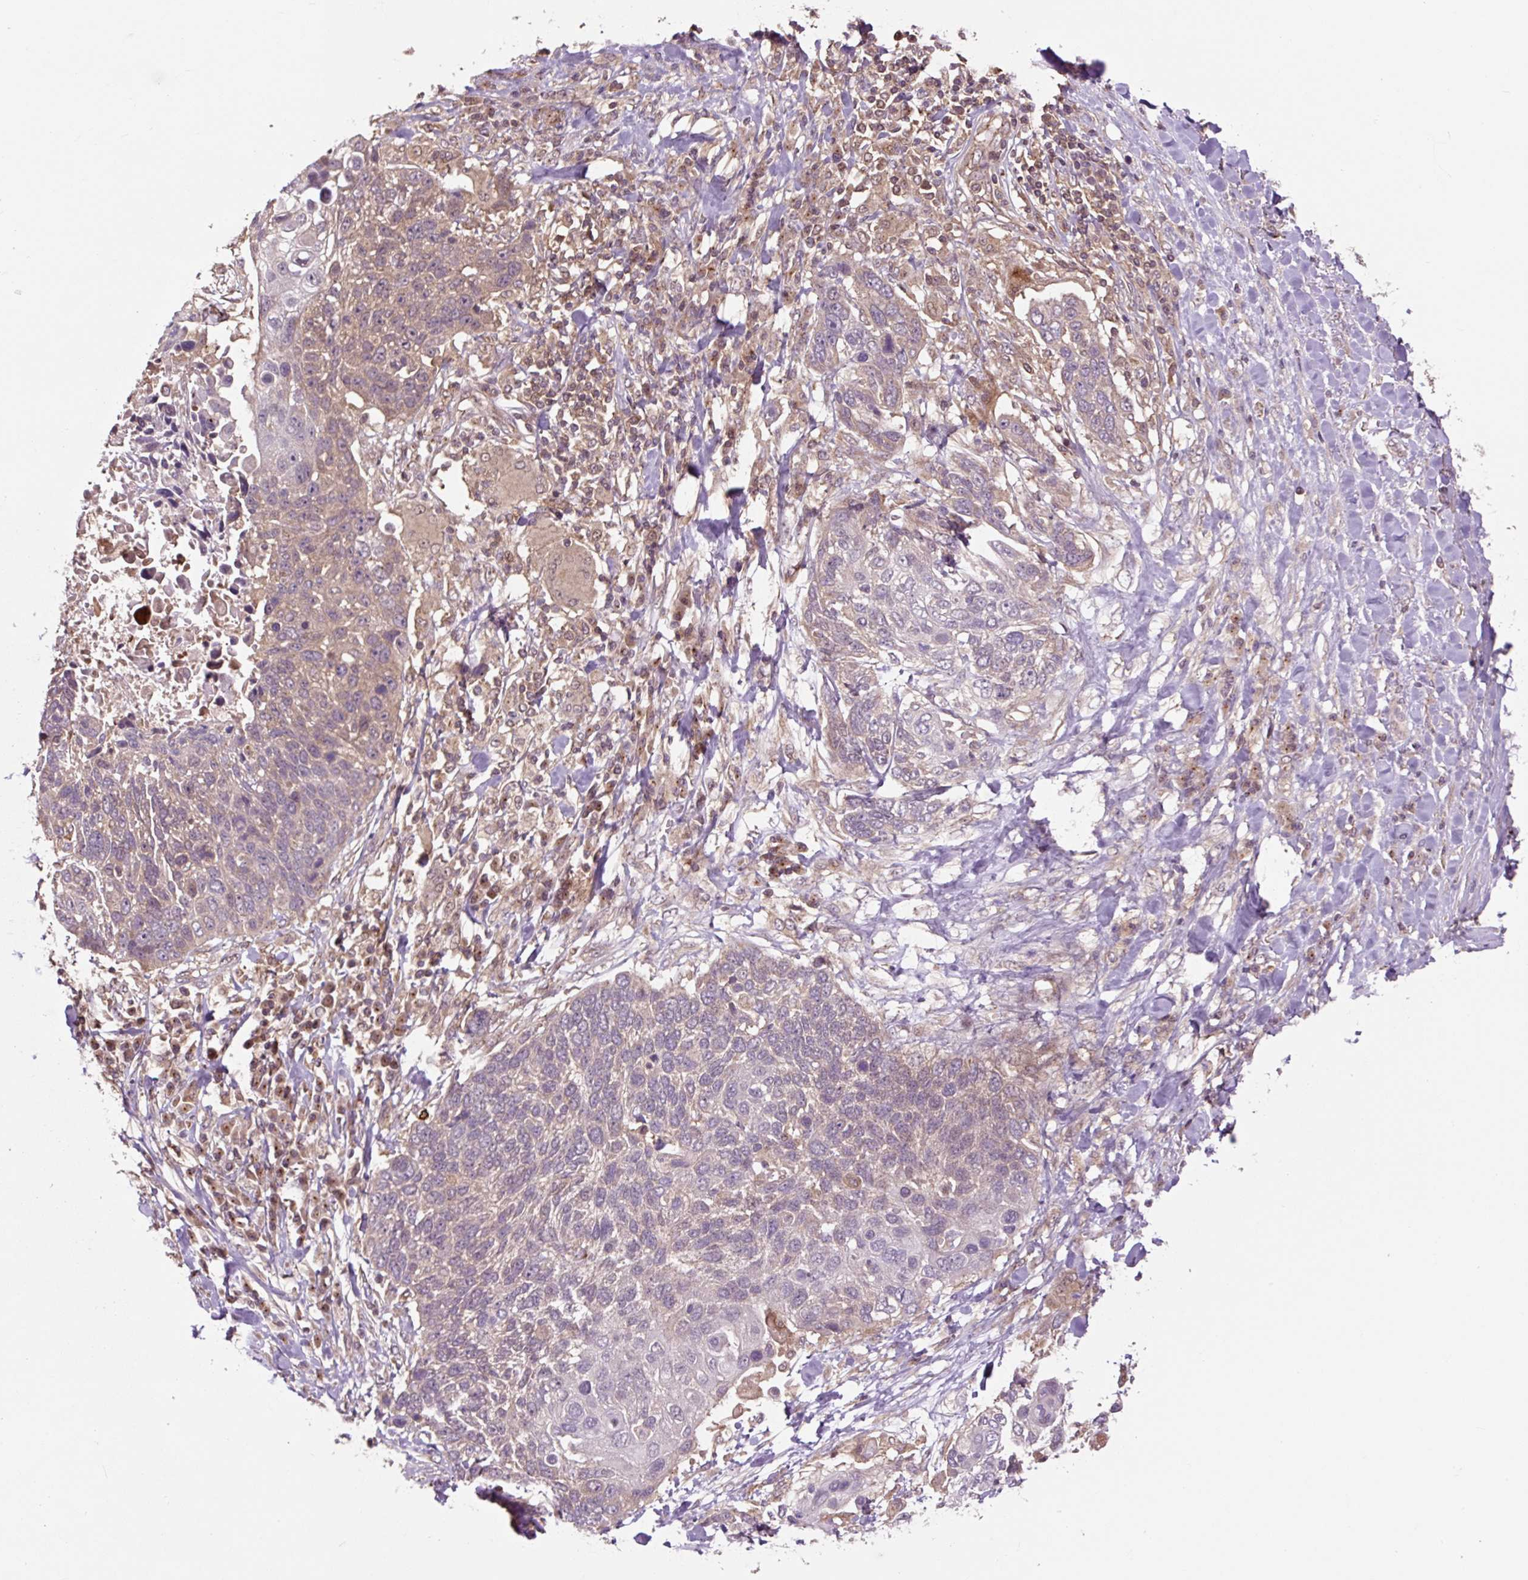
{"staining": {"intensity": "weak", "quantity": "<25%", "location": "cytoplasmic/membranous"}, "tissue": "lung cancer", "cell_type": "Tumor cells", "image_type": "cancer", "snomed": [{"axis": "morphology", "description": "Squamous cell carcinoma, NOS"}, {"axis": "topography", "description": "Lung"}], "caption": "Immunohistochemistry histopathology image of neoplastic tissue: human lung cancer stained with DAB shows no significant protein staining in tumor cells.", "gene": "MMS19", "patient": {"sex": "male", "age": 66}}